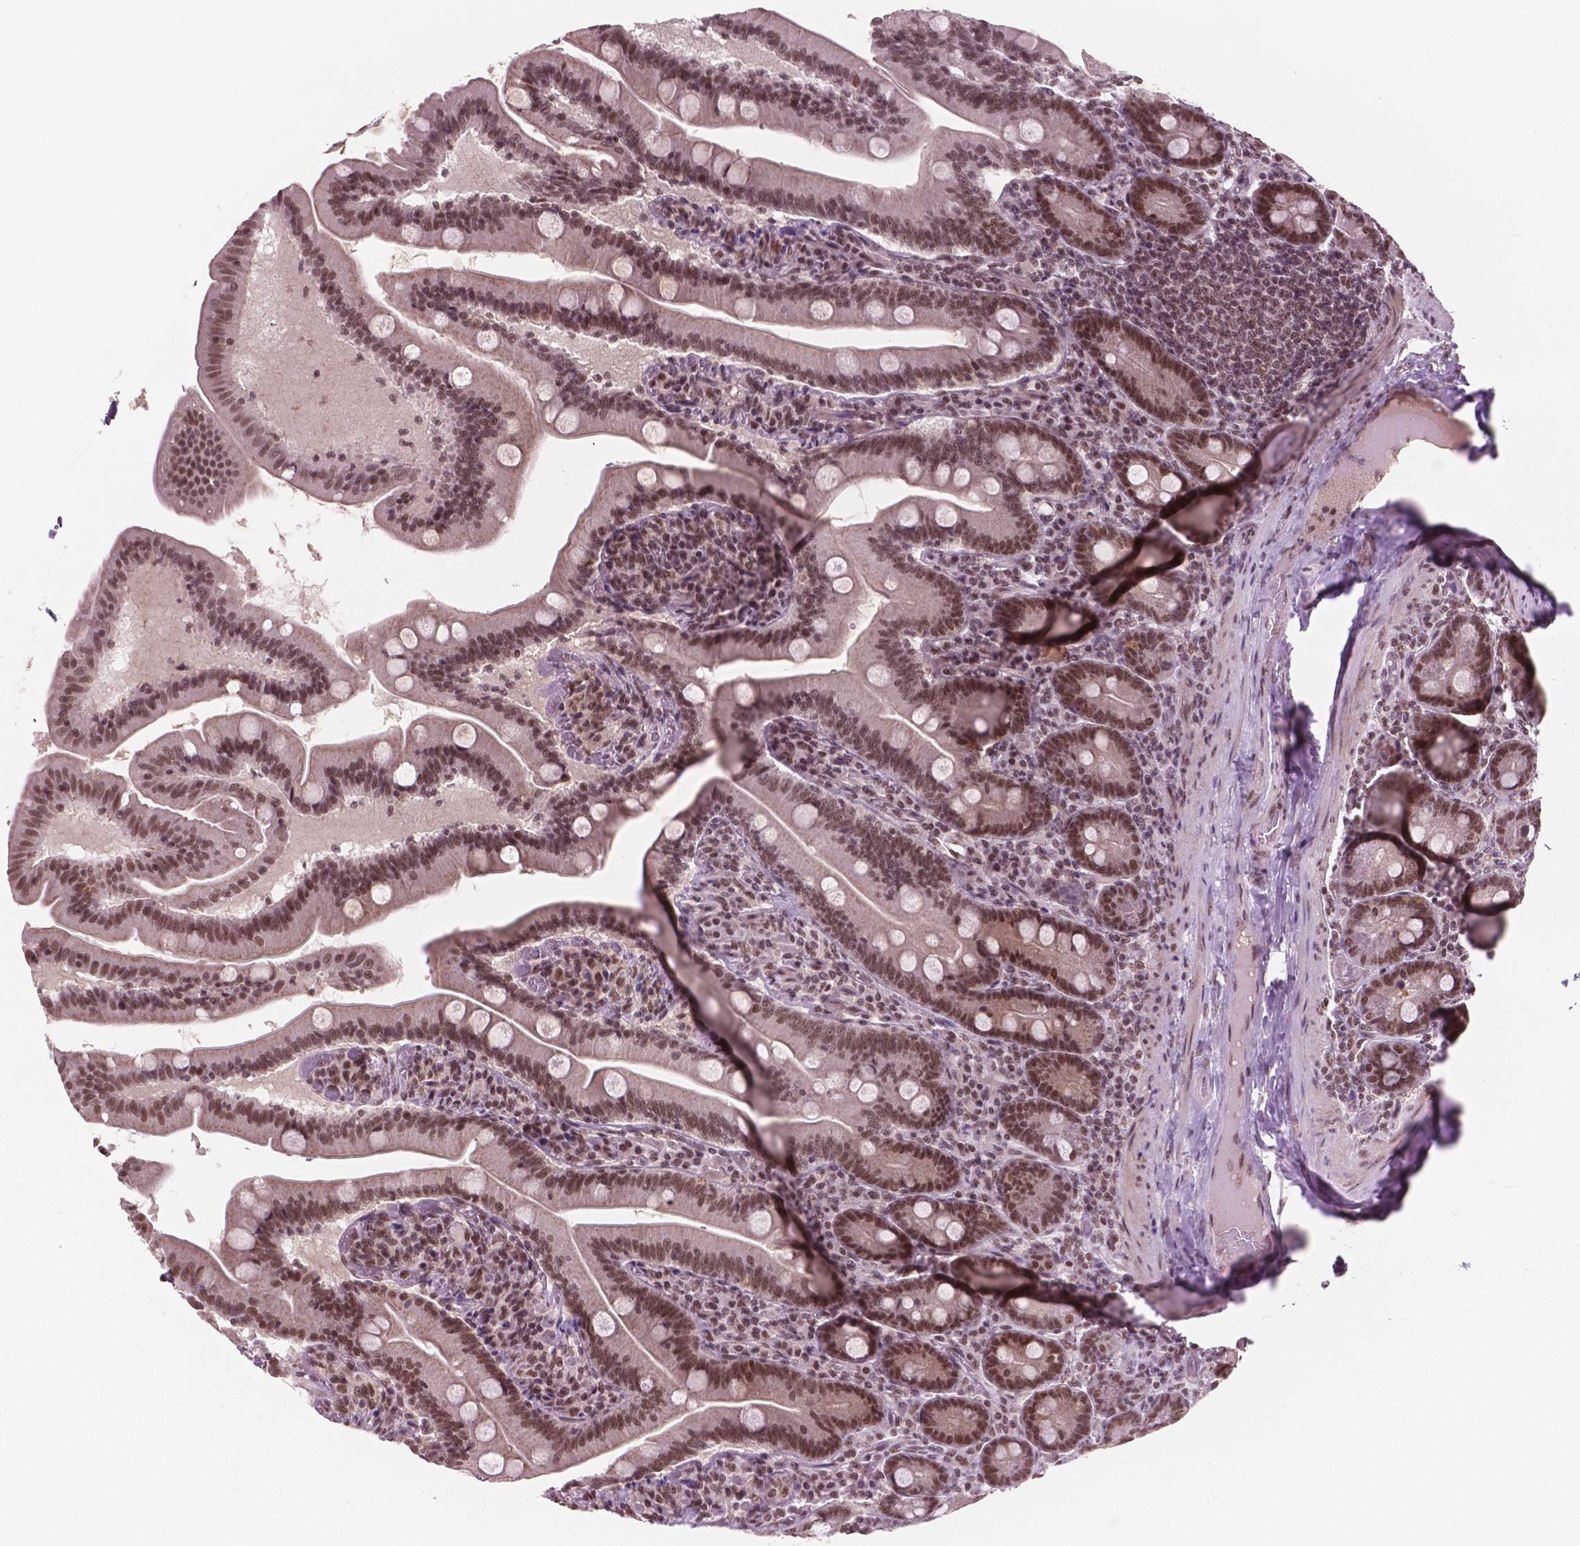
{"staining": {"intensity": "moderate", "quantity": ">75%", "location": "nuclear"}, "tissue": "small intestine", "cell_type": "Glandular cells", "image_type": "normal", "snomed": [{"axis": "morphology", "description": "Normal tissue, NOS"}, {"axis": "topography", "description": "Small intestine"}], "caption": "Immunohistochemistry image of unremarkable small intestine: human small intestine stained using immunohistochemistry (IHC) reveals medium levels of moderate protein expression localized specifically in the nuclear of glandular cells, appearing as a nuclear brown color.", "gene": "POLR2E", "patient": {"sex": "male", "age": 37}}